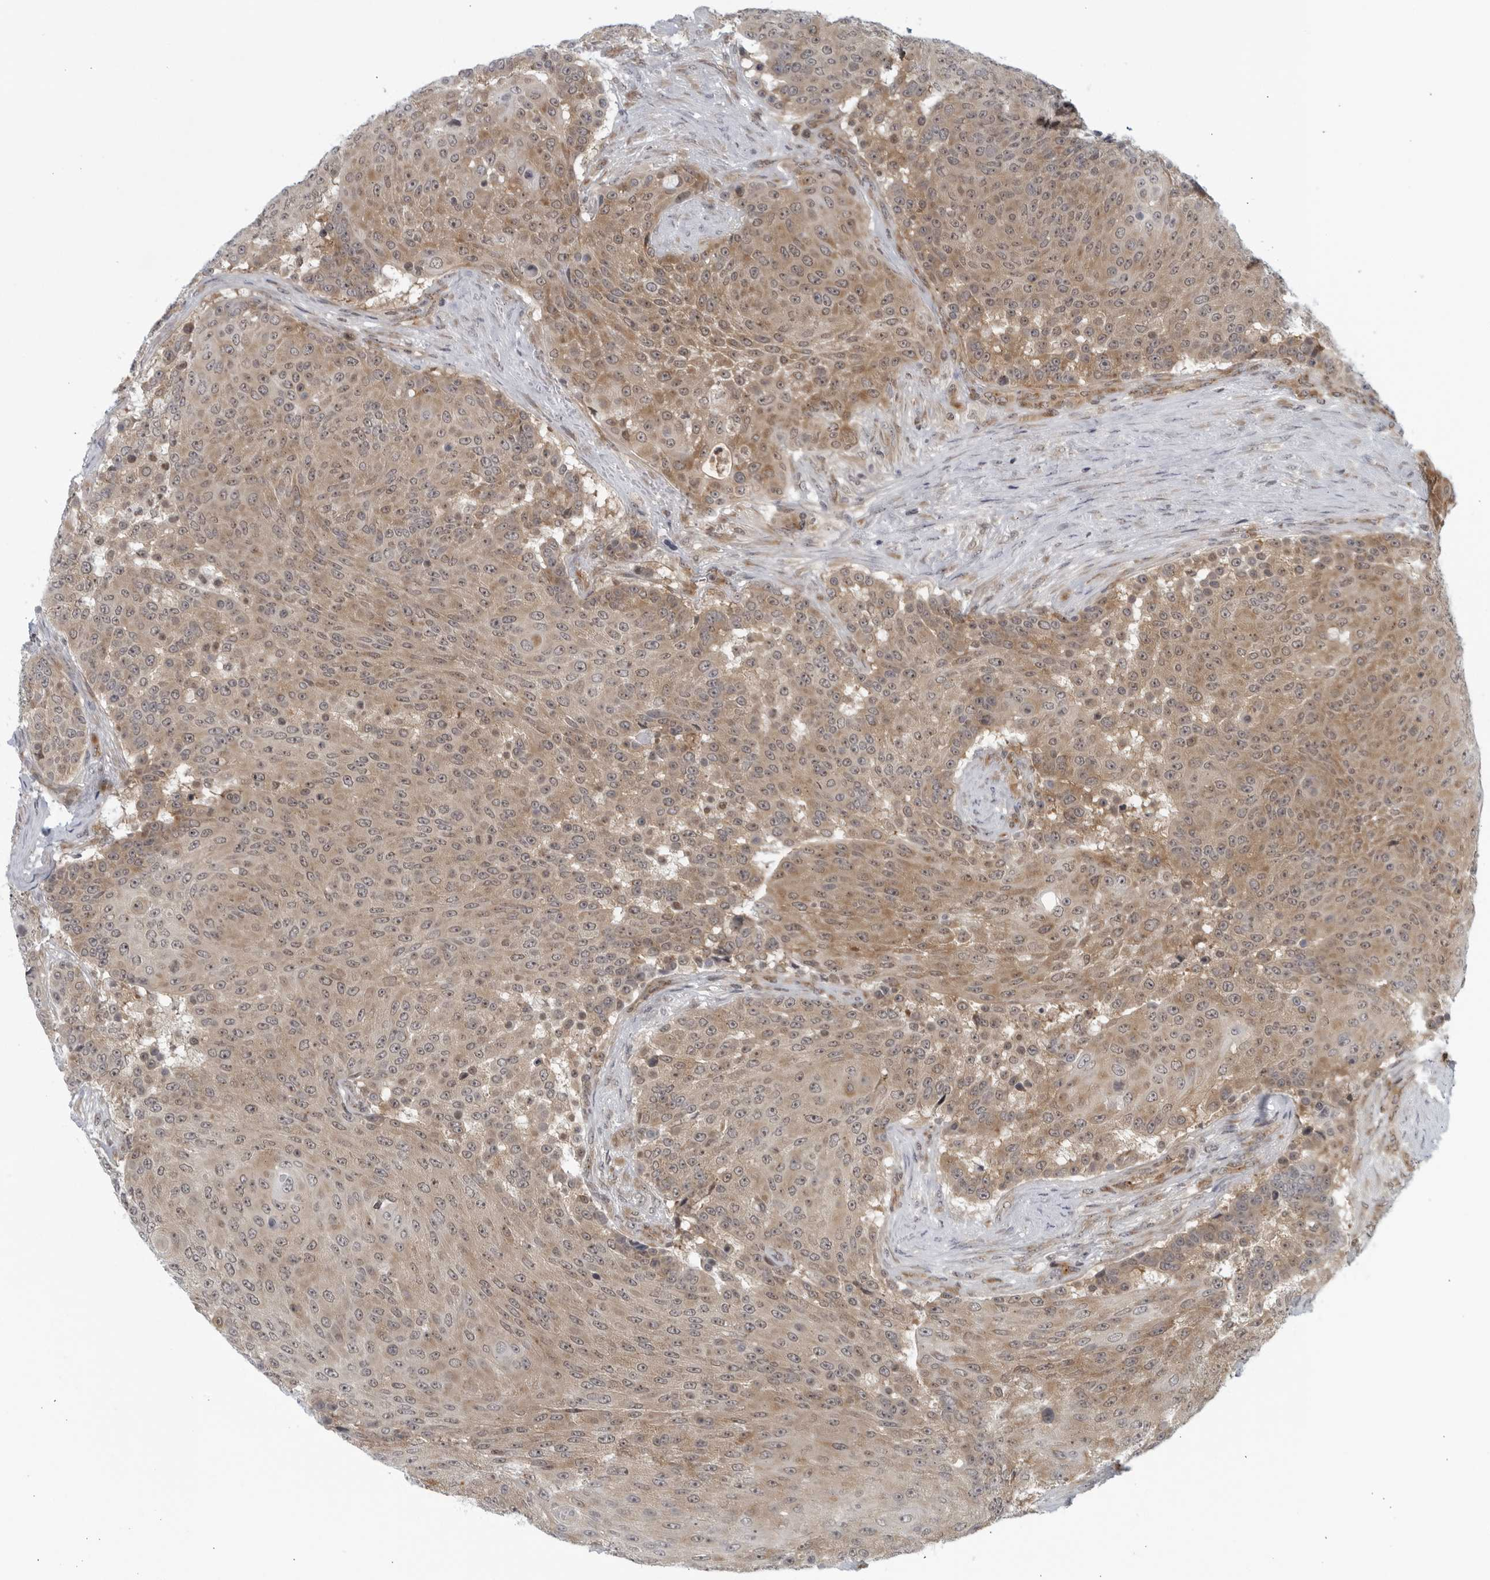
{"staining": {"intensity": "moderate", "quantity": ">75%", "location": "cytoplasmic/membranous"}, "tissue": "urothelial cancer", "cell_type": "Tumor cells", "image_type": "cancer", "snomed": [{"axis": "morphology", "description": "Urothelial carcinoma, High grade"}, {"axis": "topography", "description": "Urinary bladder"}], "caption": "IHC histopathology image of neoplastic tissue: human urothelial cancer stained using immunohistochemistry displays medium levels of moderate protein expression localized specifically in the cytoplasmic/membranous of tumor cells, appearing as a cytoplasmic/membranous brown color.", "gene": "RC3H1", "patient": {"sex": "female", "age": 63}}